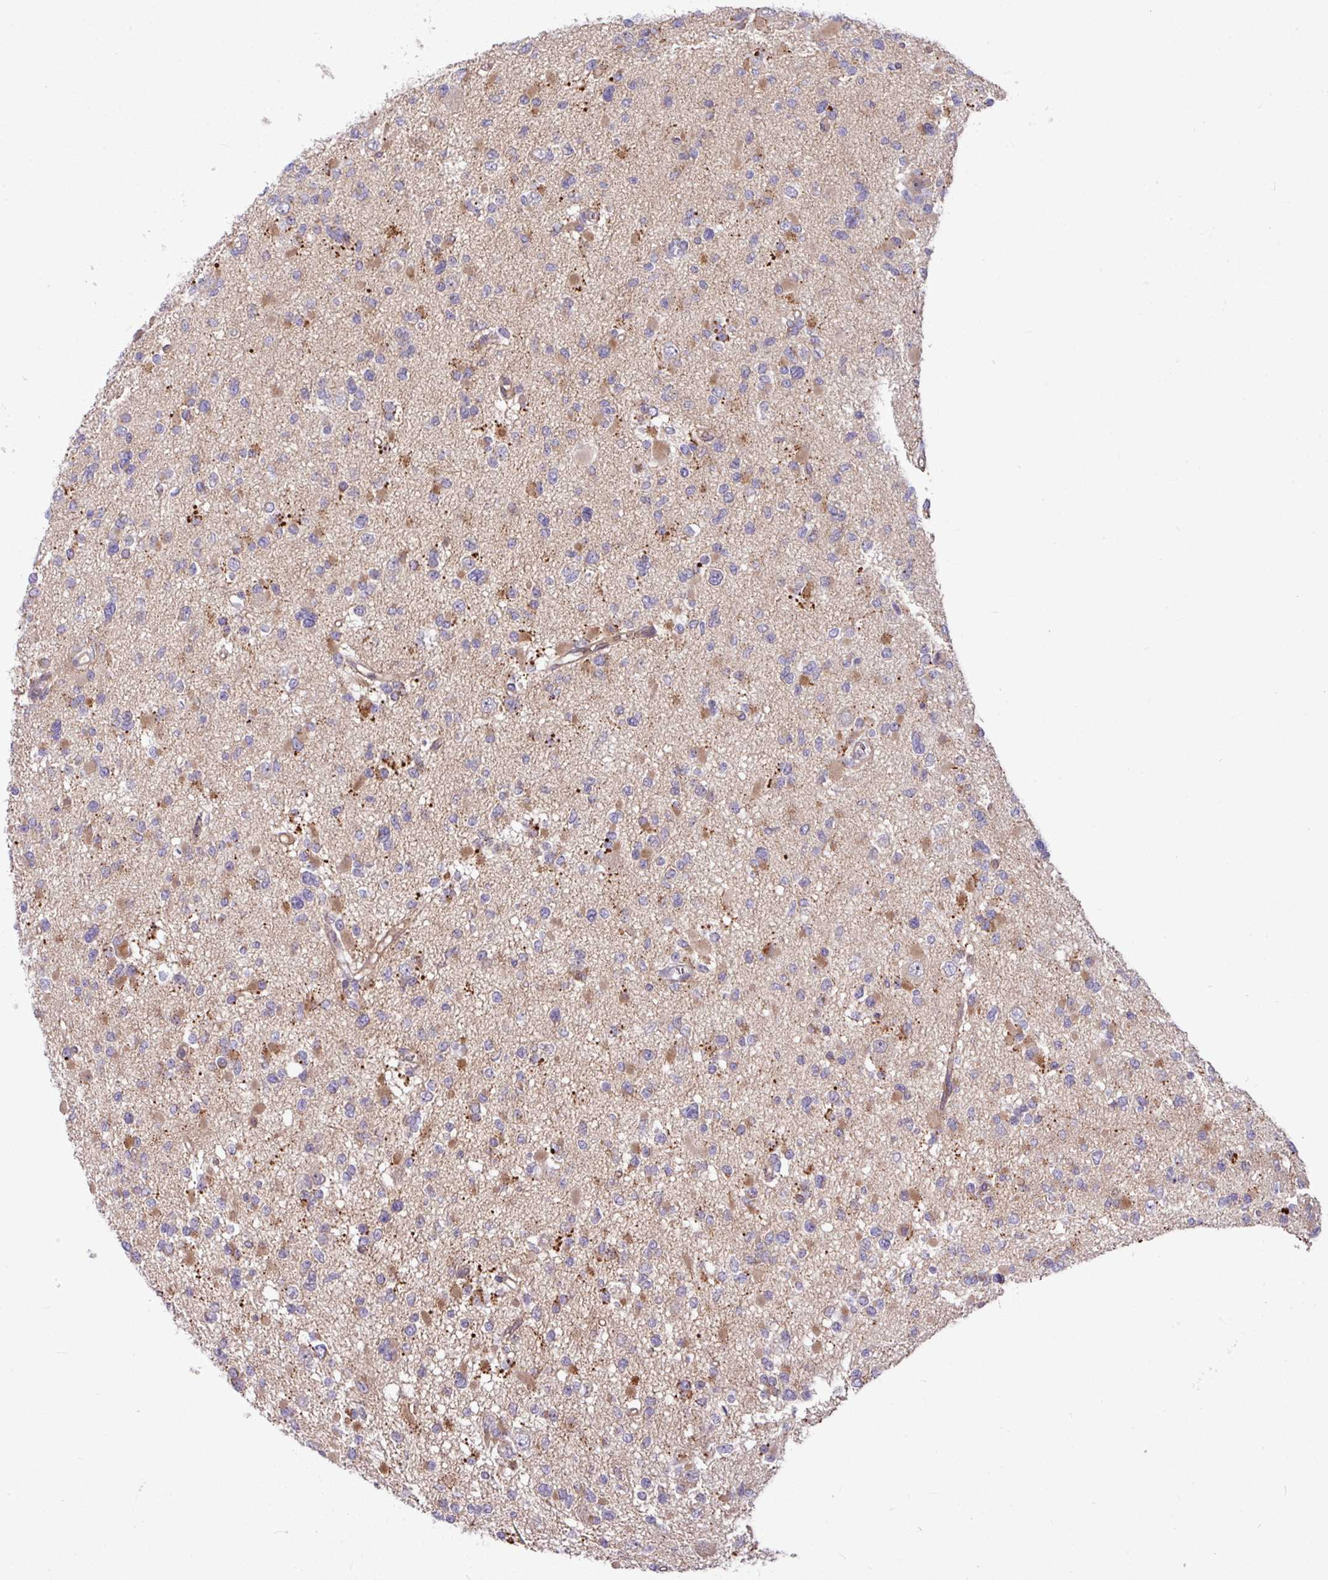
{"staining": {"intensity": "weak", "quantity": "<25%", "location": "cytoplasmic/membranous"}, "tissue": "glioma", "cell_type": "Tumor cells", "image_type": "cancer", "snomed": [{"axis": "morphology", "description": "Glioma, malignant, Low grade"}, {"axis": "topography", "description": "Brain"}], "caption": "An immunohistochemistry (IHC) photomicrograph of glioma is shown. There is no staining in tumor cells of glioma. (Stains: DAB immunohistochemistry (IHC) with hematoxylin counter stain, Microscopy: brightfield microscopy at high magnification).", "gene": "B4GALNT4", "patient": {"sex": "female", "age": 22}}